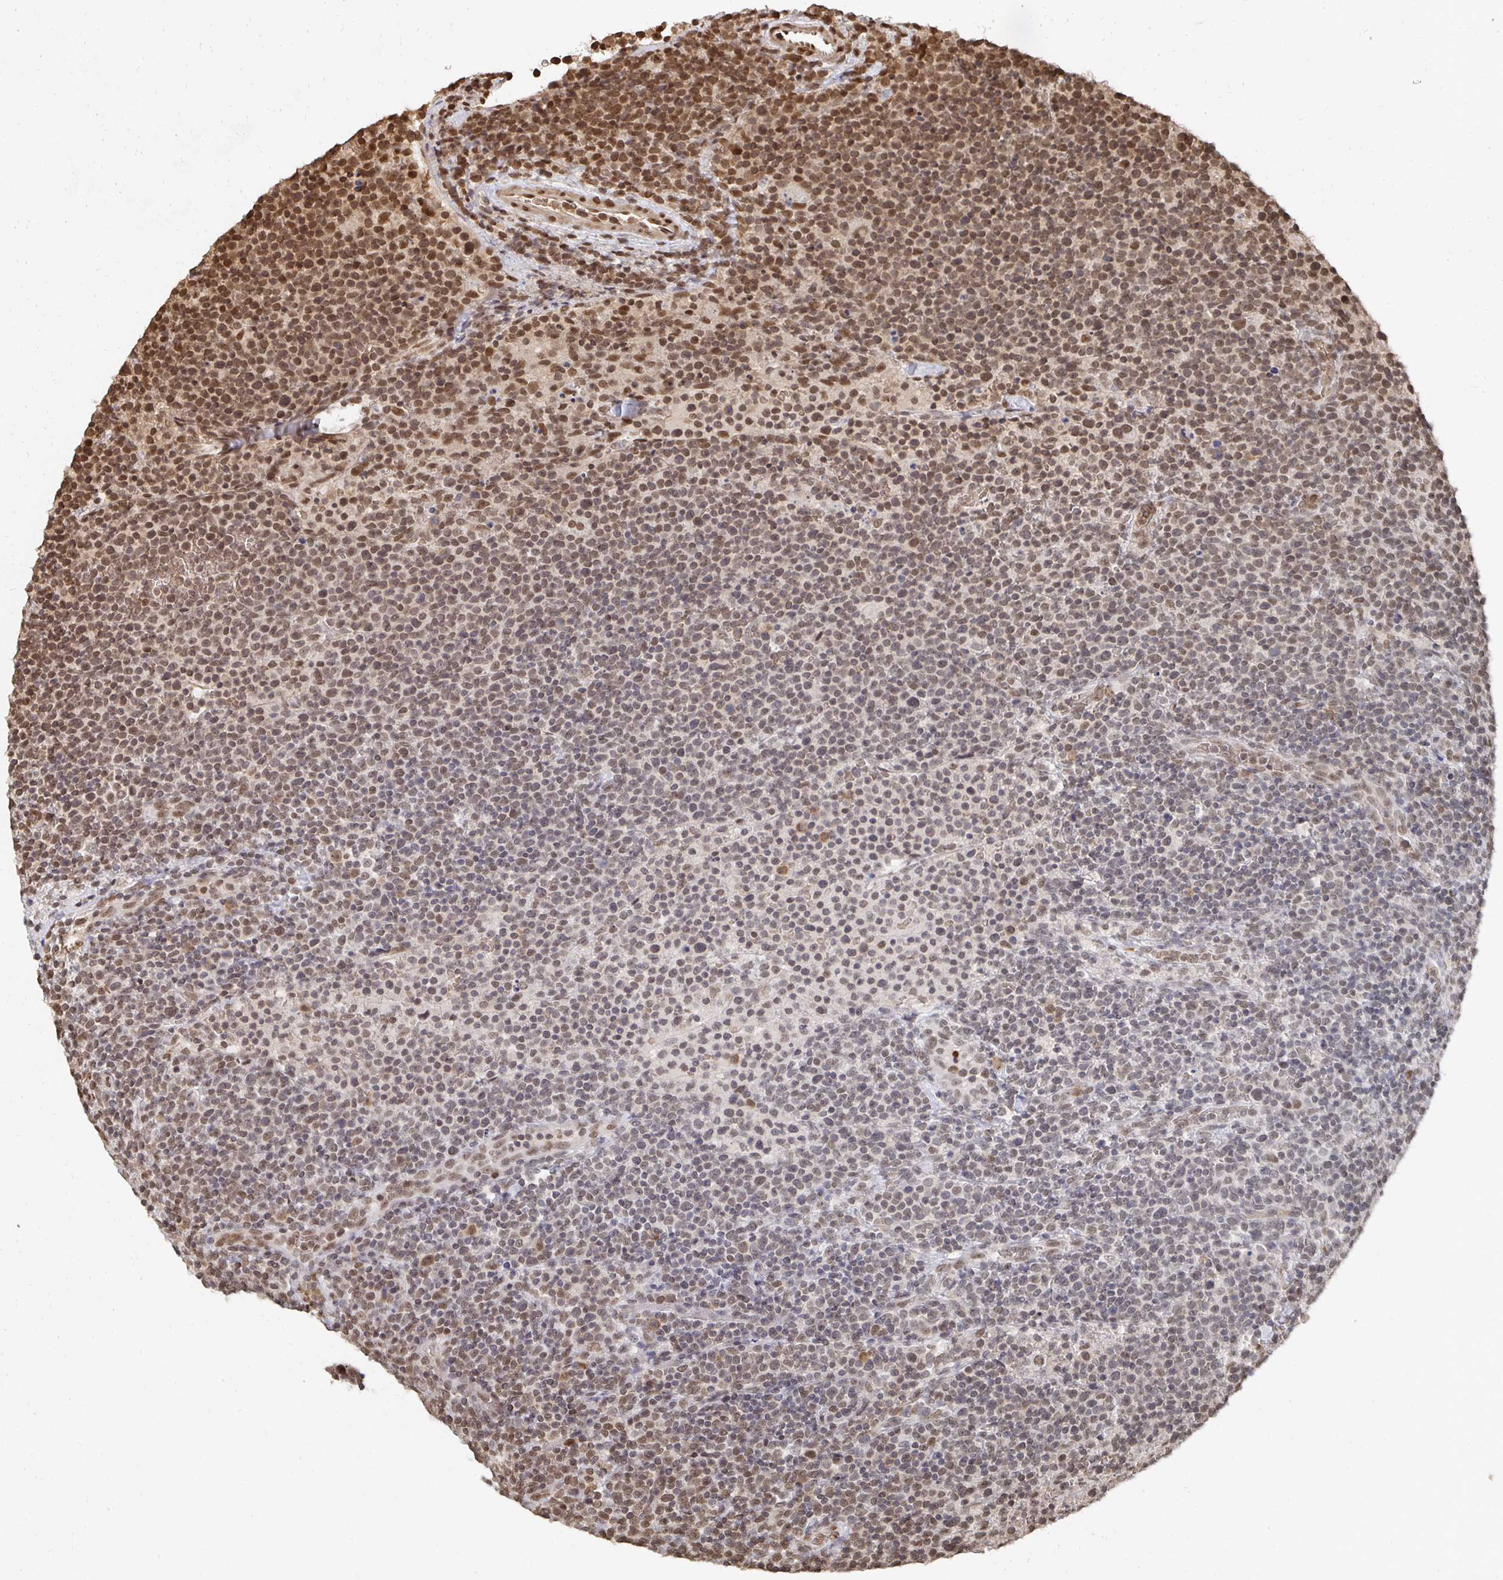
{"staining": {"intensity": "moderate", "quantity": "25%-75%", "location": "nuclear"}, "tissue": "lymphoma", "cell_type": "Tumor cells", "image_type": "cancer", "snomed": [{"axis": "morphology", "description": "Malignant lymphoma, non-Hodgkin's type, High grade"}, {"axis": "topography", "description": "Lymph node"}], "caption": "Brown immunohistochemical staining in high-grade malignant lymphoma, non-Hodgkin's type shows moderate nuclear expression in approximately 25%-75% of tumor cells.", "gene": "GTF3C6", "patient": {"sex": "male", "age": 61}}